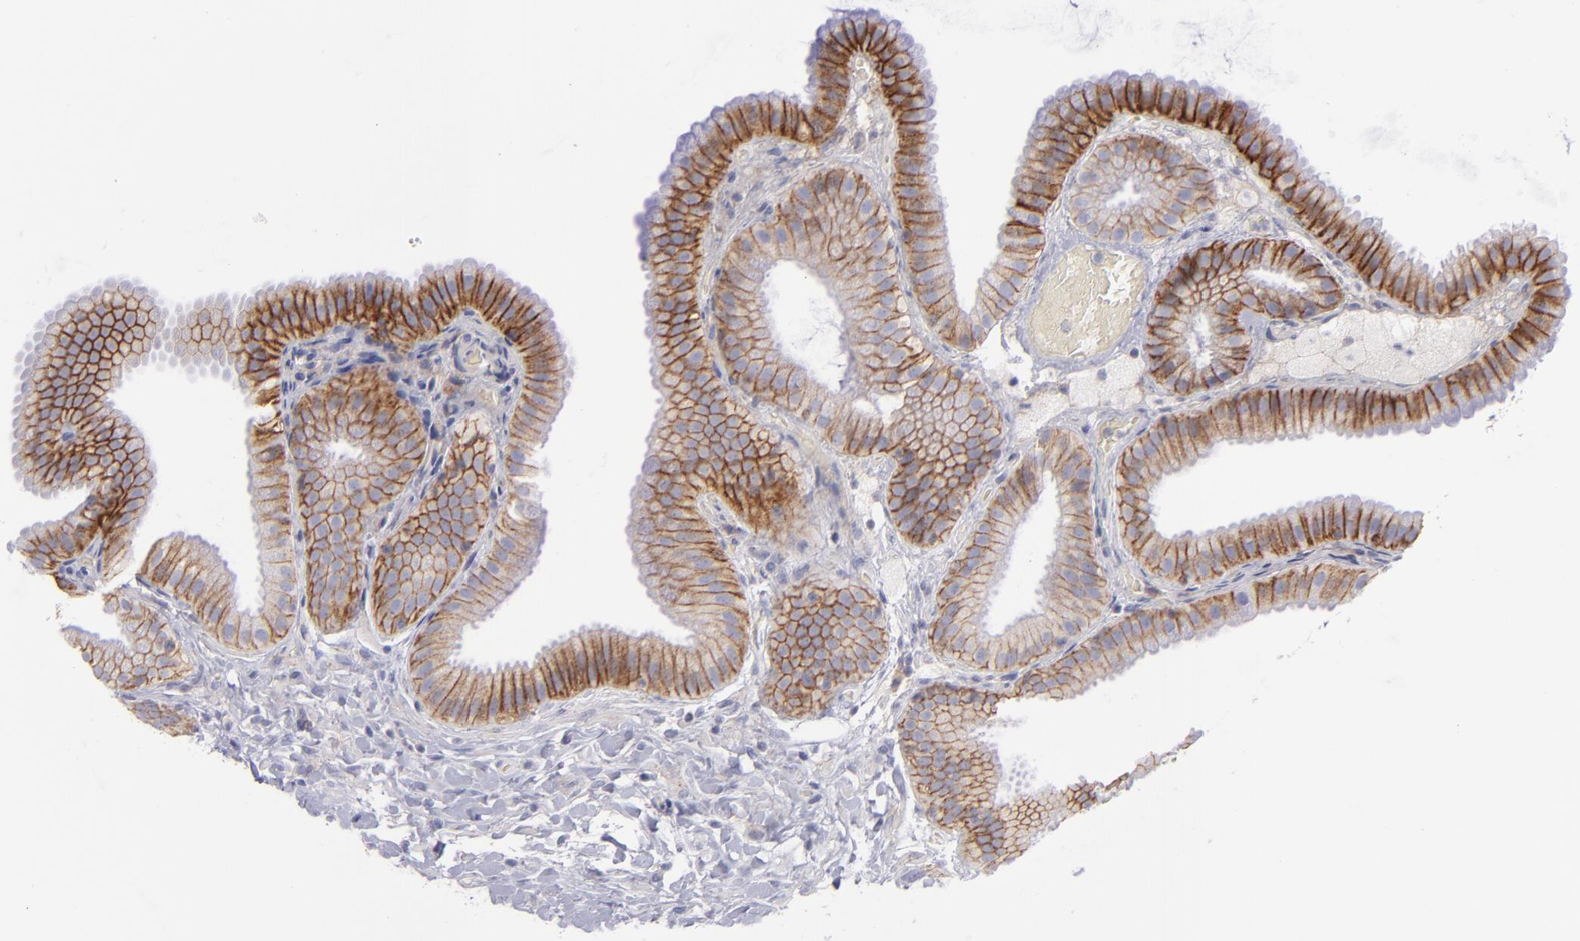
{"staining": {"intensity": "moderate", "quantity": ">75%", "location": "cytoplasmic/membranous"}, "tissue": "gallbladder", "cell_type": "Glandular cells", "image_type": "normal", "snomed": [{"axis": "morphology", "description": "Normal tissue, NOS"}, {"axis": "topography", "description": "Gallbladder"}], "caption": "Brown immunohistochemical staining in benign gallbladder demonstrates moderate cytoplasmic/membranous staining in about >75% of glandular cells. (brown staining indicates protein expression, while blue staining denotes nuclei).", "gene": "BSG", "patient": {"sex": "female", "age": 63}}